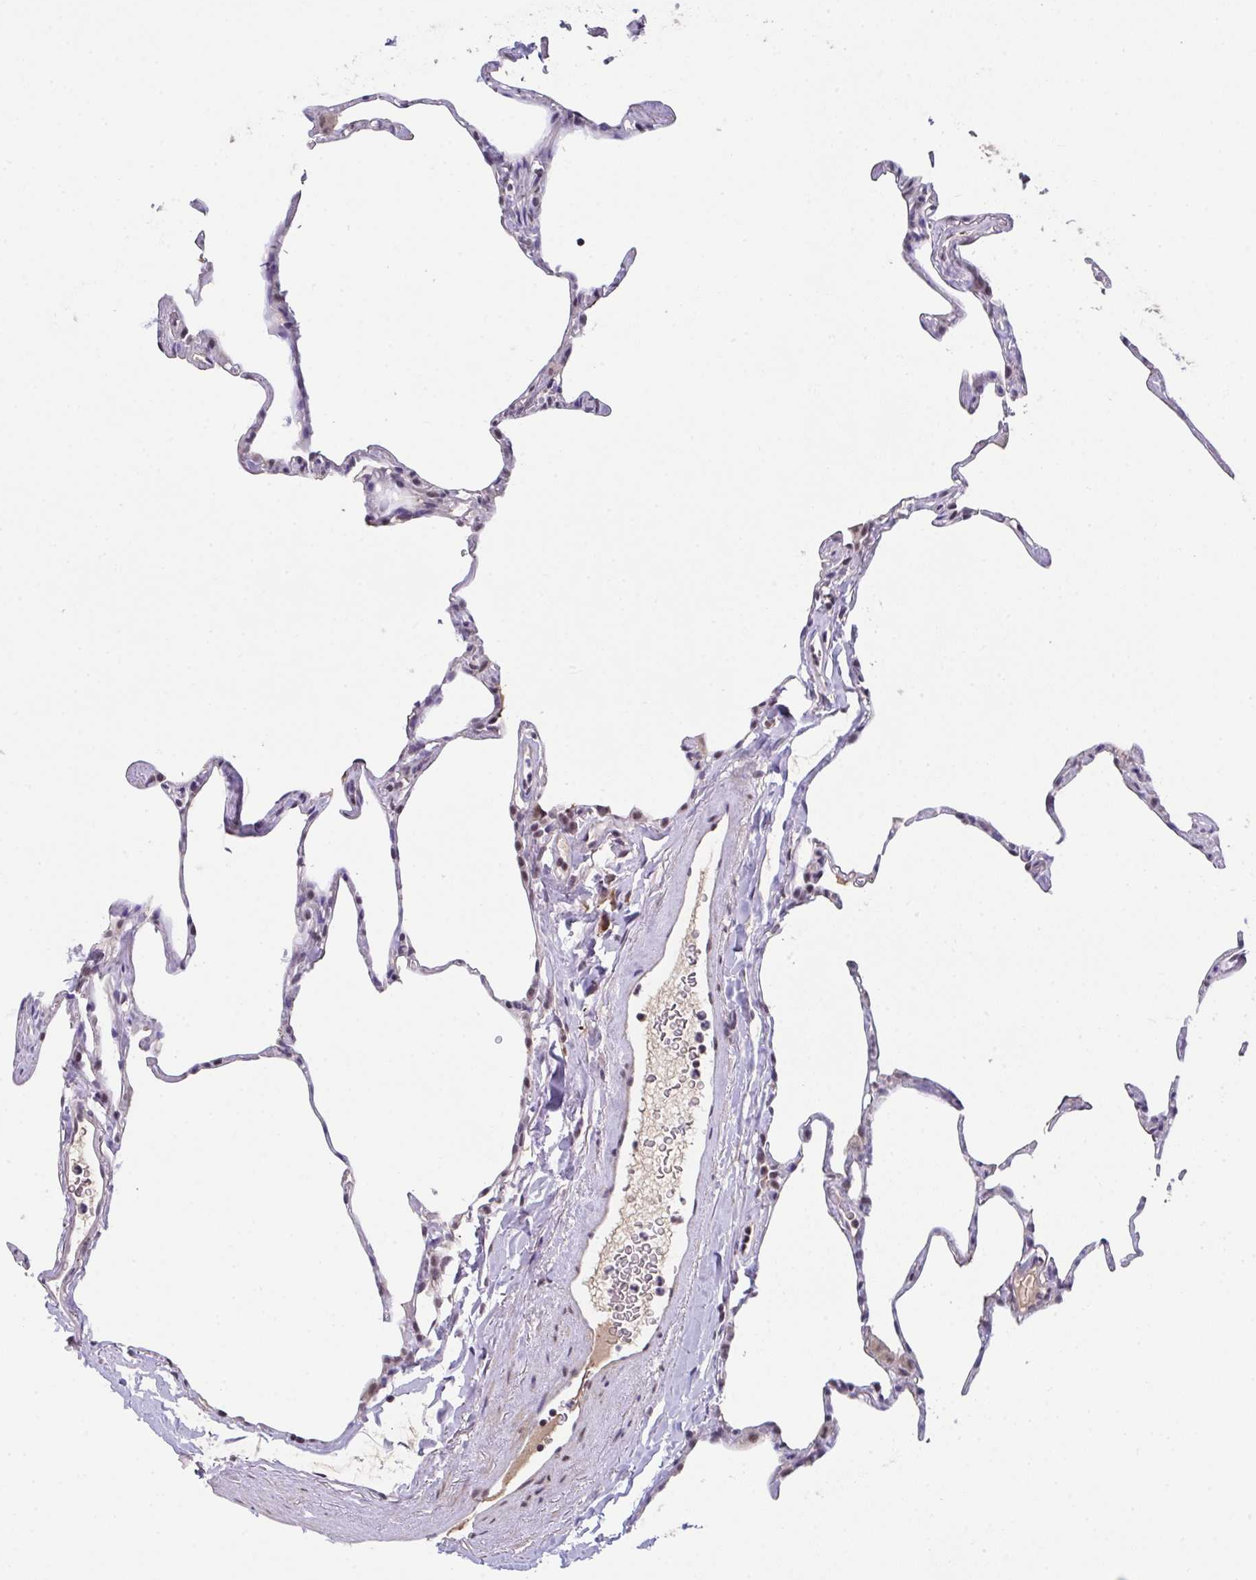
{"staining": {"intensity": "moderate", "quantity": "<25%", "location": "nuclear"}, "tissue": "lung", "cell_type": "Alveolar cells", "image_type": "normal", "snomed": [{"axis": "morphology", "description": "Normal tissue, NOS"}, {"axis": "topography", "description": "Lung"}], "caption": "Immunohistochemical staining of unremarkable human lung shows low levels of moderate nuclear expression in about <25% of alveolar cells.", "gene": "RBBP6", "patient": {"sex": "male", "age": 65}}